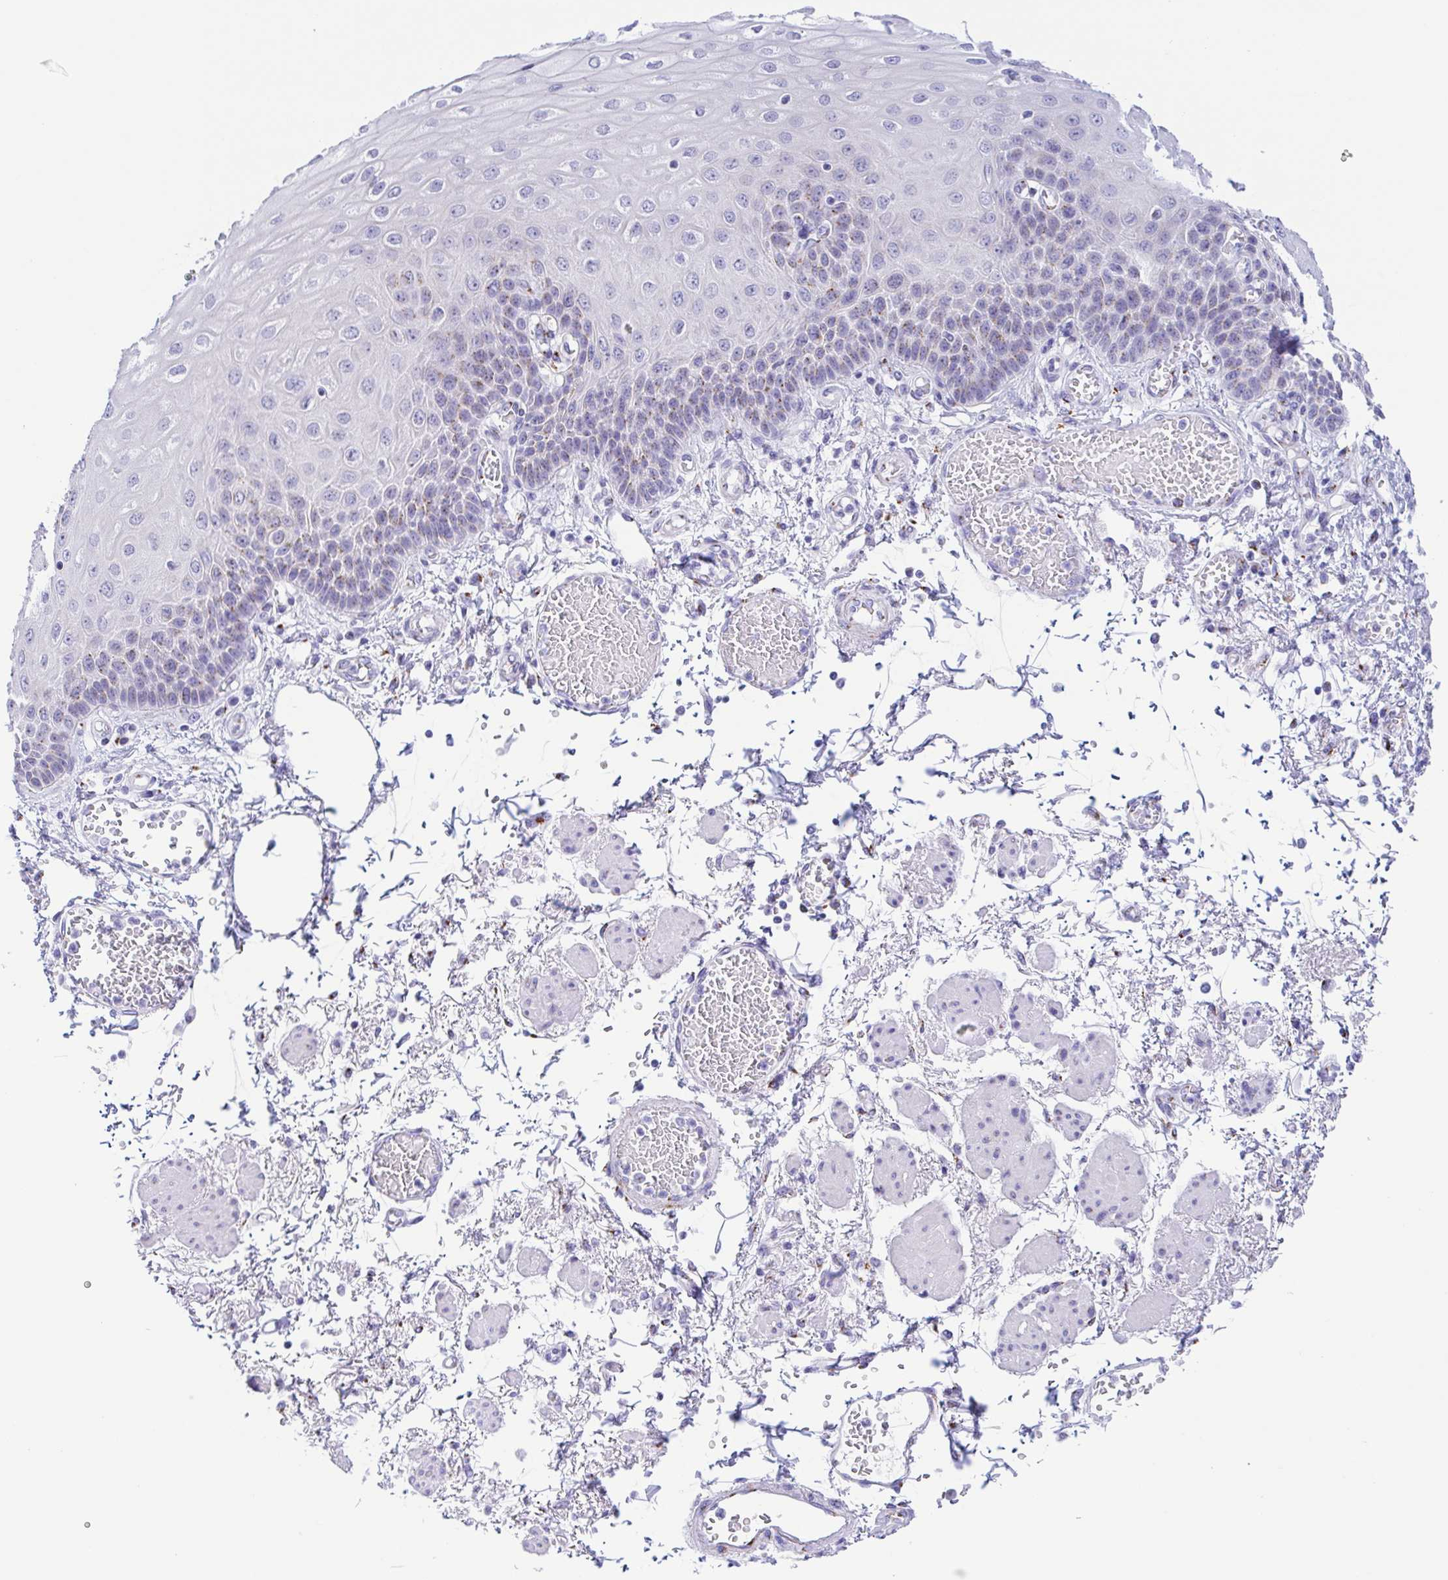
{"staining": {"intensity": "negative", "quantity": "none", "location": "none"}, "tissue": "esophagus", "cell_type": "Squamous epithelial cells", "image_type": "normal", "snomed": [{"axis": "morphology", "description": "Normal tissue, NOS"}, {"axis": "morphology", "description": "Adenocarcinoma, NOS"}, {"axis": "topography", "description": "Esophagus"}], "caption": "A high-resolution histopathology image shows immunohistochemistry staining of unremarkable esophagus, which reveals no significant expression in squamous epithelial cells.", "gene": "SULT1B1", "patient": {"sex": "male", "age": 81}}